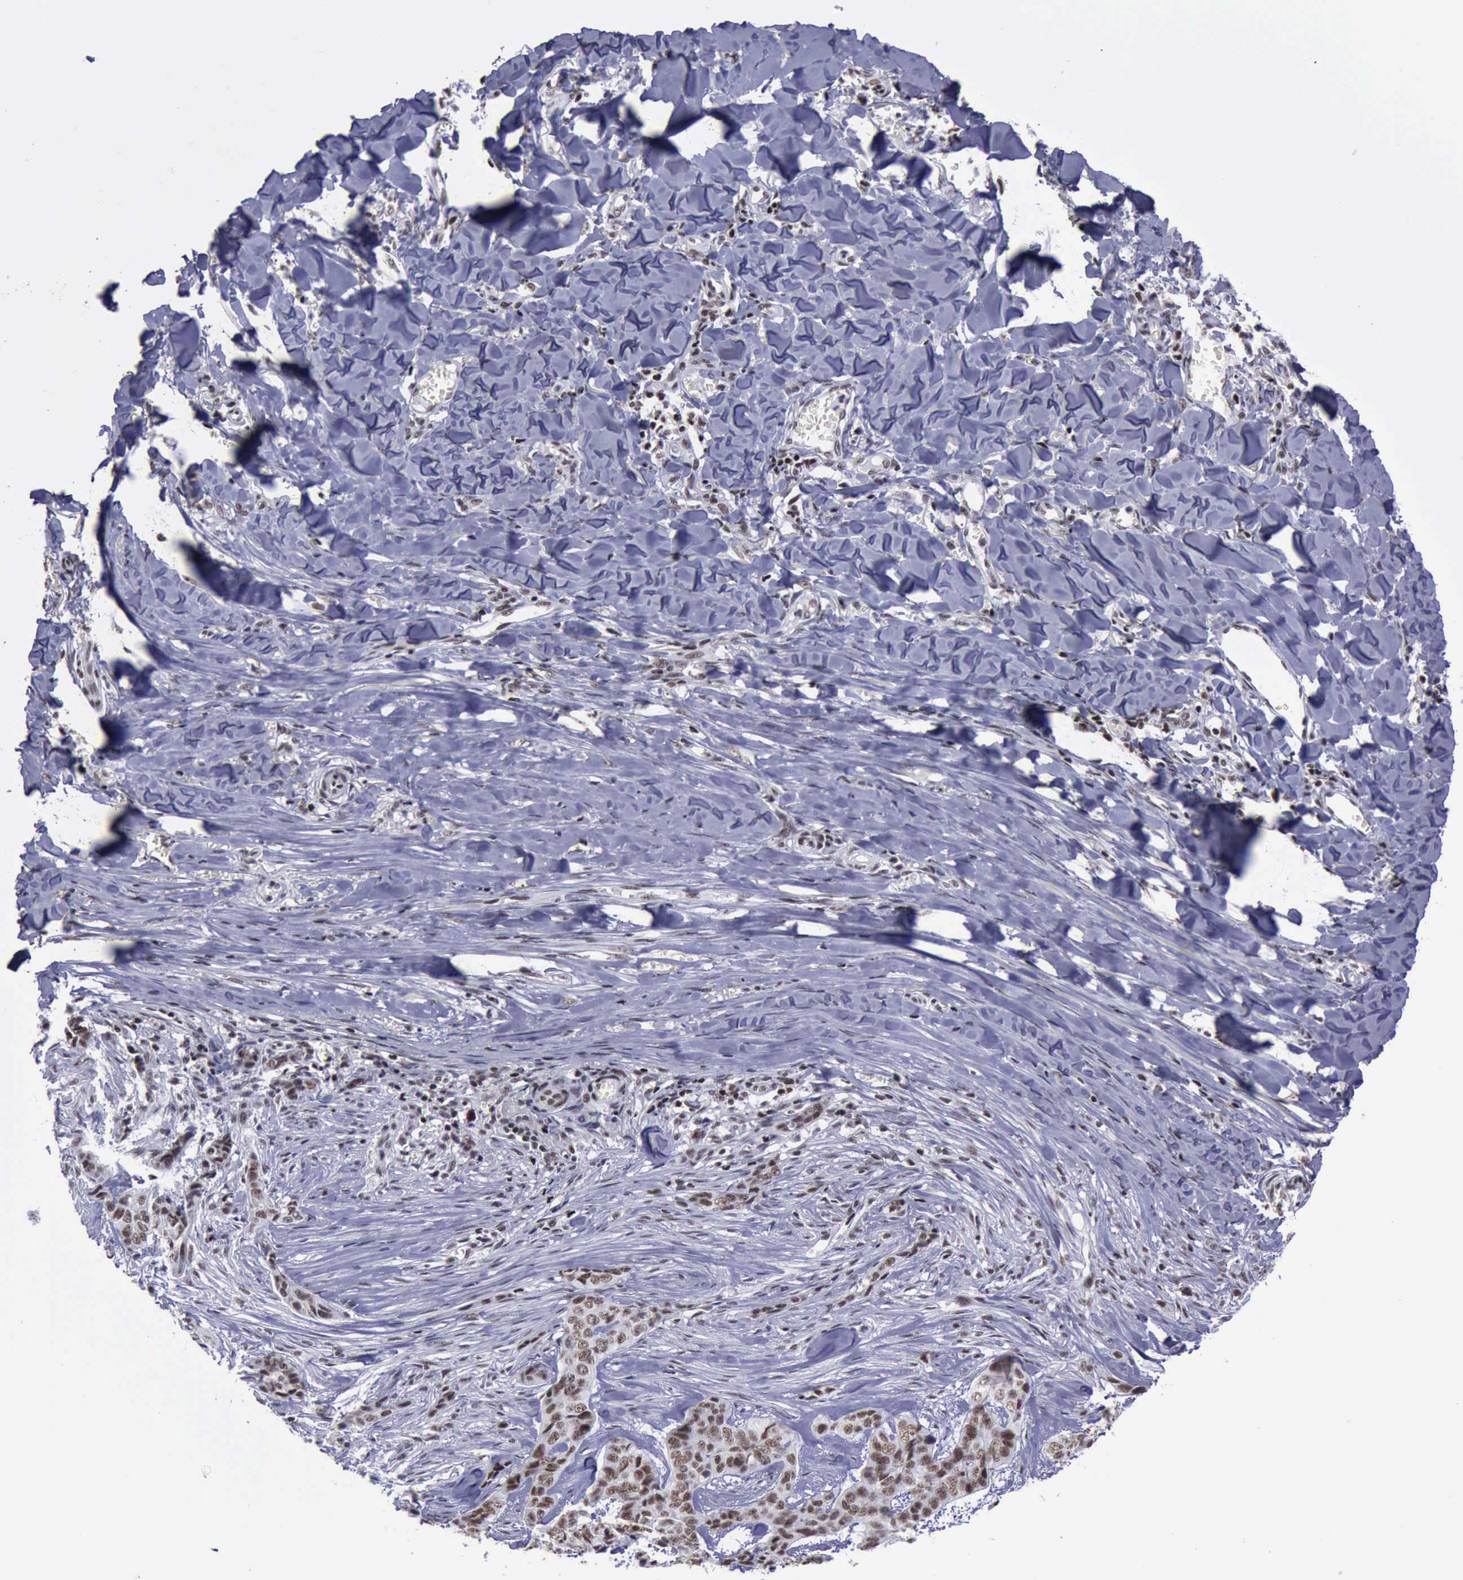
{"staining": {"intensity": "moderate", "quantity": ">75%", "location": "nuclear"}, "tissue": "skin cancer", "cell_type": "Tumor cells", "image_type": "cancer", "snomed": [{"axis": "morphology", "description": "Normal tissue, NOS"}, {"axis": "morphology", "description": "Basal cell carcinoma"}, {"axis": "topography", "description": "Skin"}], "caption": "The immunohistochemical stain shows moderate nuclear expression in tumor cells of basal cell carcinoma (skin) tissue.", "gene": "YY1", "patient": {"sex": "female", "age": 65}}